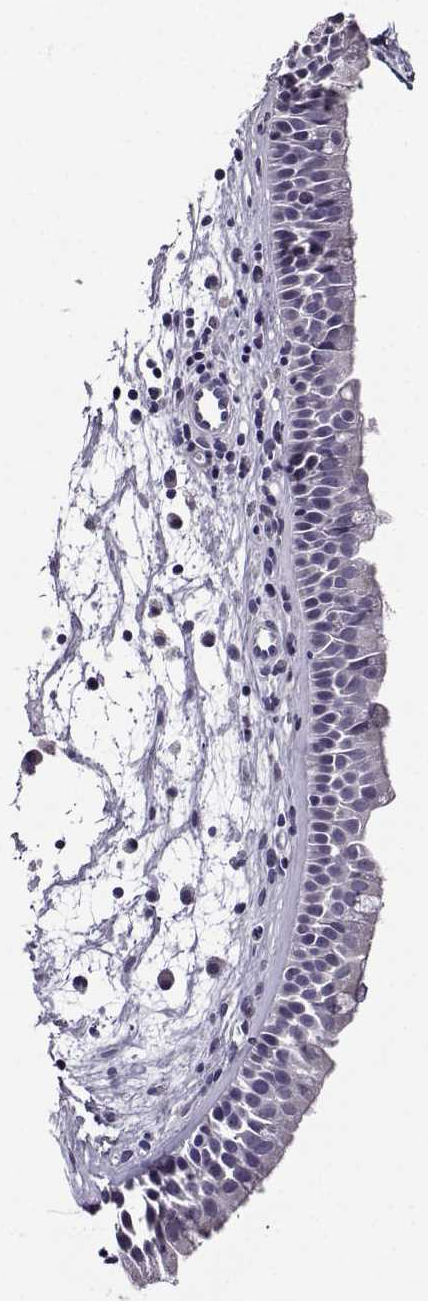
{"staining": {"intensity": "negative", "quantity": "none", "location": "none"}, "tissue": "nasopharynx", "cell_type": "Respiratory epithelial cells", "image_type": "normal", "snomed": [{"axis": "morphology", "description": "Normal tissue, NOS"}, {"axis": "topography", "description": "Nasopharynx"}], "caption": "This is a image of immunohistochemistry (IHC) staining of benign nasopharynx, which shows no expression in respiratory epithelial cells.", "gene": "CRYBB1", "patient": {"sex": "female", "age": 68}}